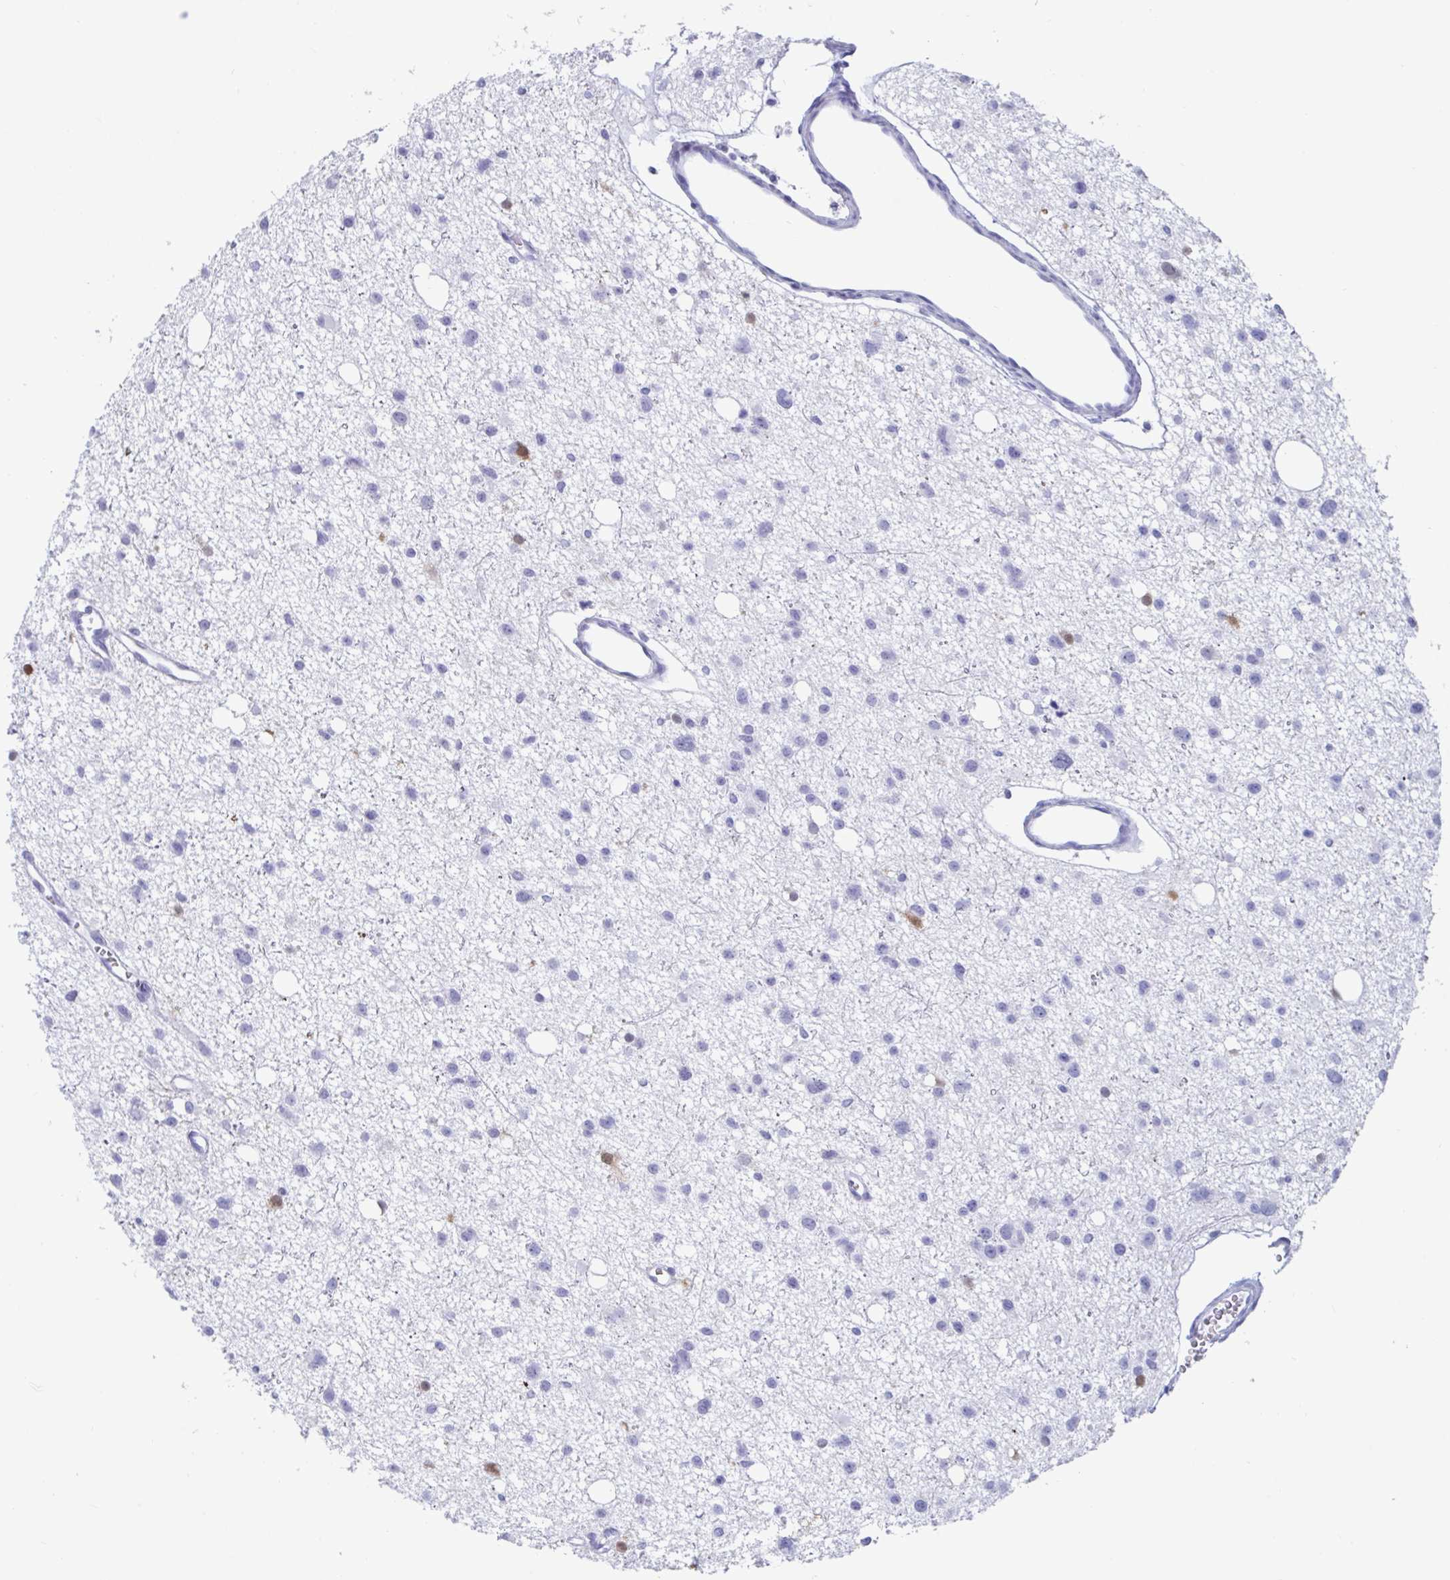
{"staining": {"intensity": "negative", "quantity": "none", "location": "none"}, "tissue": "glioma", "cell_type": "Tumor cells", "image_type": "cancer", "snomed": [{"axis": "morphology", "description": "Glioma, malignant, High grade"}, {"axis": "topography", "description": "Brain"}], "caption": "There is no significant expression in tumor cells of glioma.", "gene": "GKN2", "patient": {"sex": "male", "age": 23}}